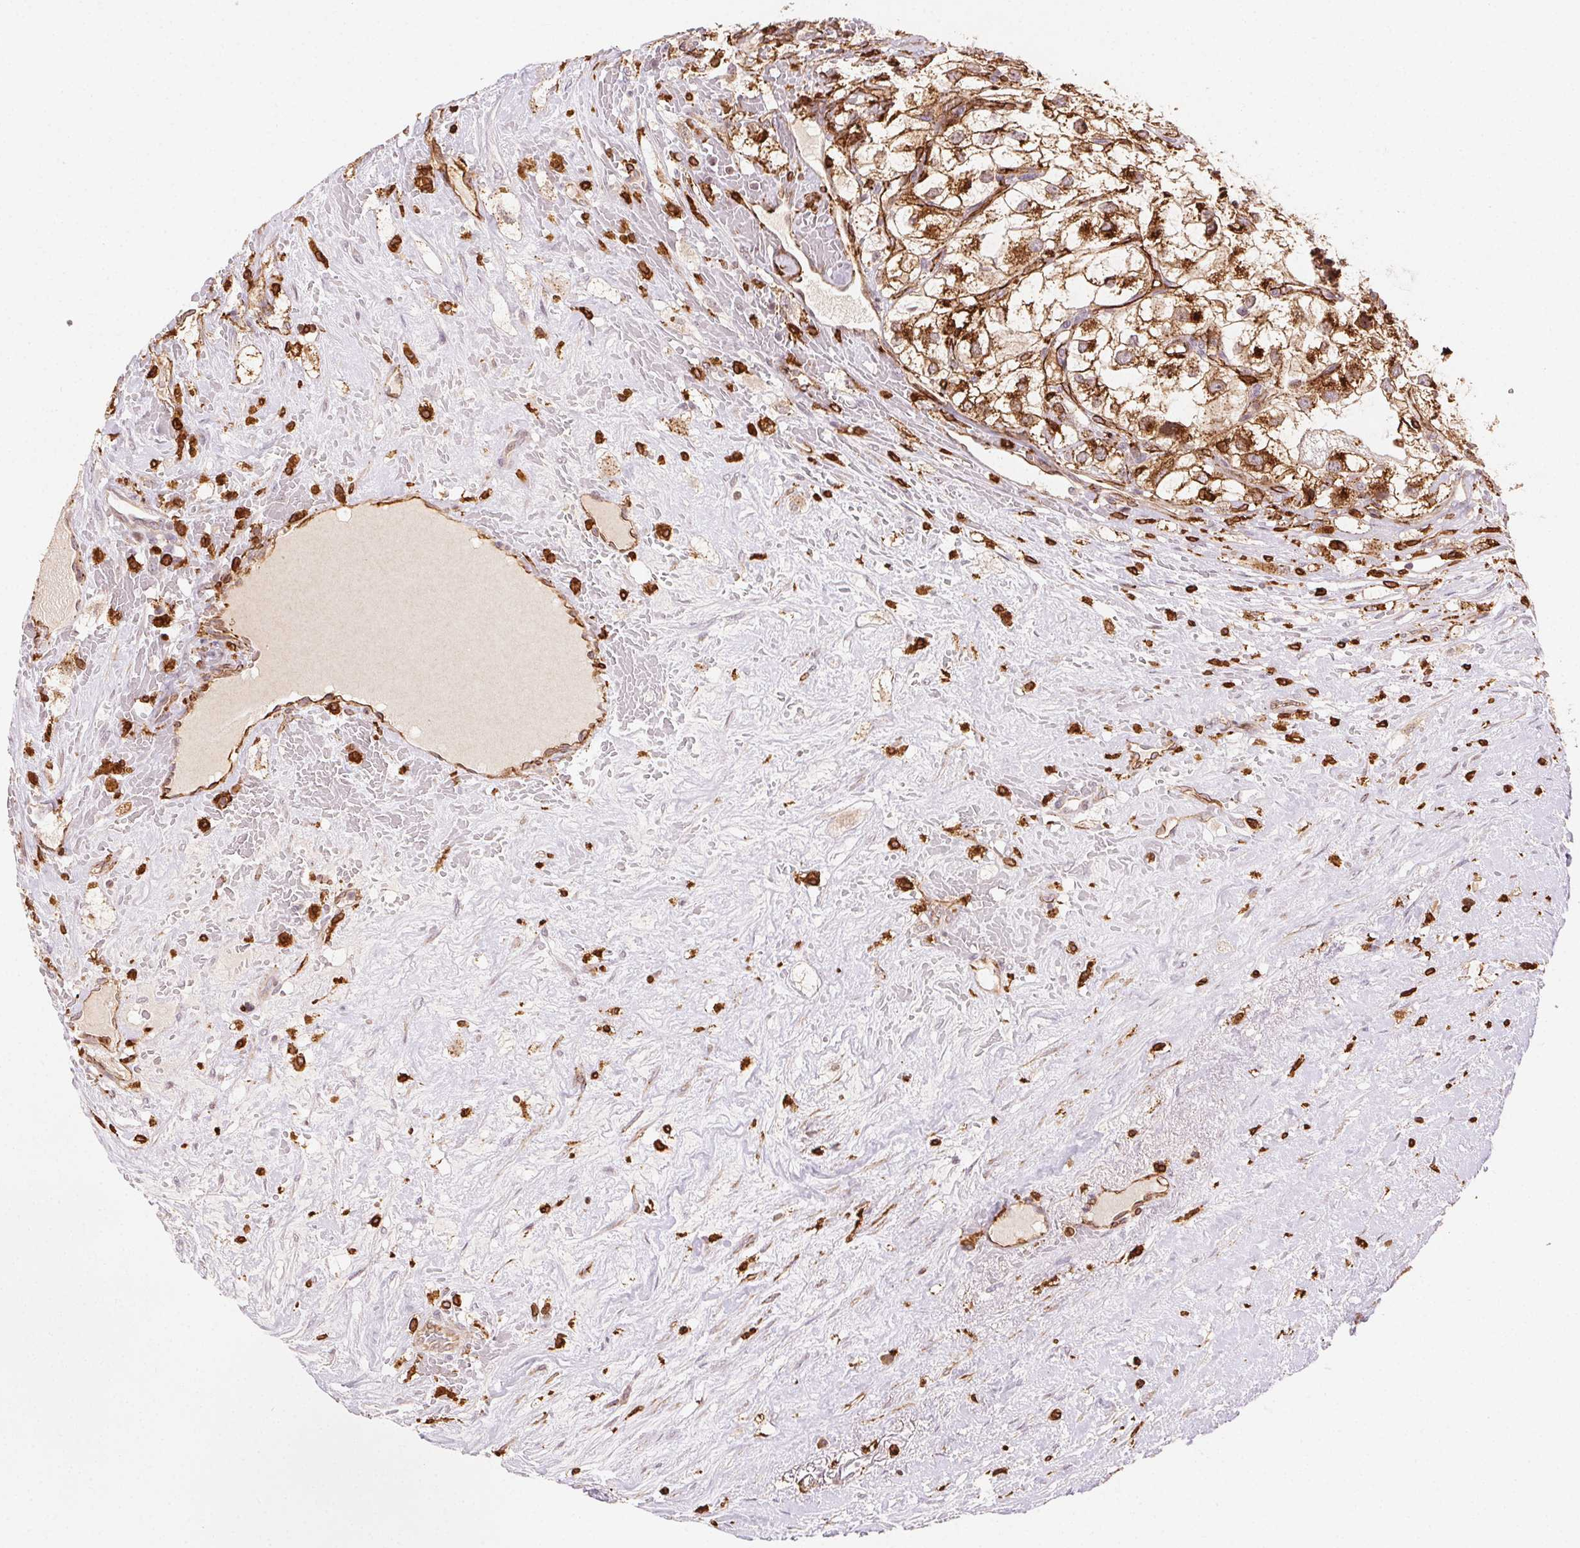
{"staining": {"intensity": "moderate", "quantity": ">75%", "location": "cytoplasmic/membranous"}, "tissue": "renal cancer", "cell_type": "Tumor cells", "image_type": "cancer", "snomed": [{"axis": "morphology", "description": "Adenocarcinoma, NOS"}, {"axis": "topography", "description": "Kidney"}], "caption": "Renal cancer stained with DAB IHC demonstrates medium levels of moderate cytoplasmic/membranous positivity in about >75% of tumor cells. (Stains: DAB (3,3'-diaminobenzidine) in brown, nuclei in blue, Microscopy: brightfield microscopy at high magnification).", "gene": "RNASET2", "patient": {"sex": "male", "age": 59}}